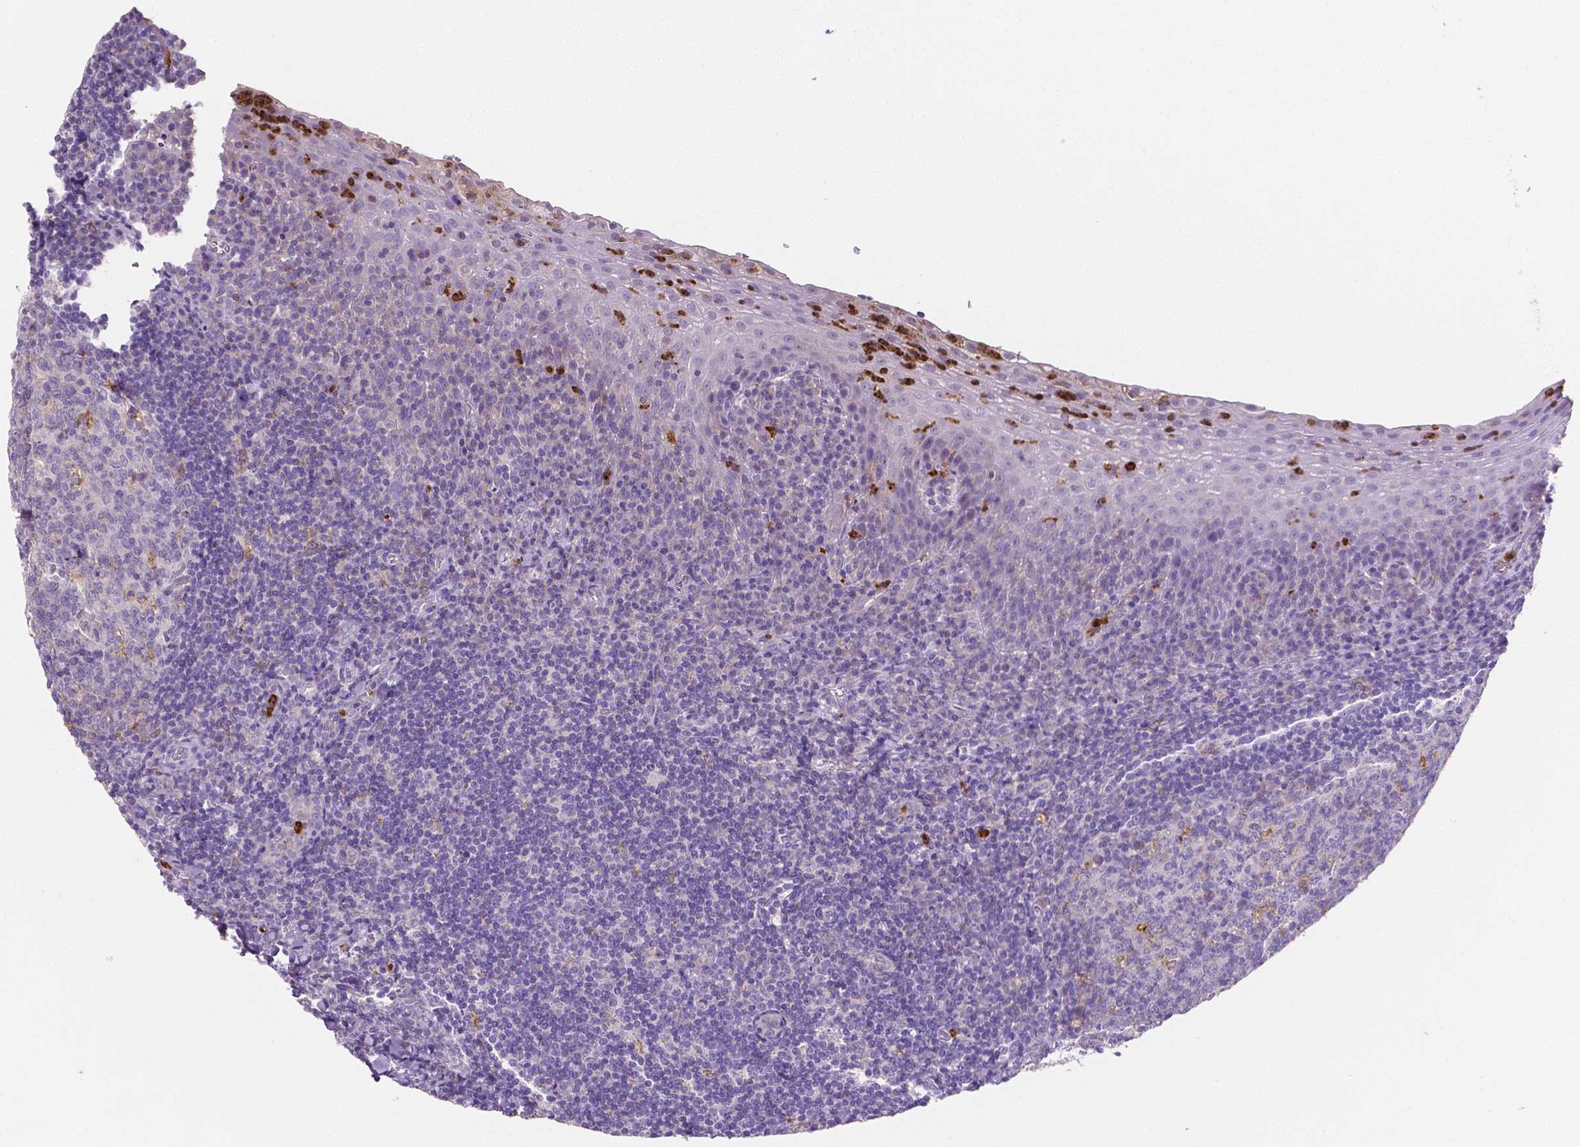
{"staining": {"intensity": "moderate", "quantity": "<25%", "location": "cytoplasmic/membranous"}, "tissue": "tonsil", "cell_type": "Germinal center cells", "image_type": "normal", "snomed": [{"axis": "morphology", "description": "Normal tissue, NOS"}, {"axis": "morphology", "description": "Inflammation, NOS"}, {"axis": "topography", "description": "Tonsil"}], "caption": "DAB (3,3'-diaminobenzidine) immunohistochemical staining of normal human tonsil shows moderate cytoplasmic/membranous protein positivity in about <25% of germinal center cells.", "gene": "MMP9", "patient": {"sex": "female", "age": 31}}